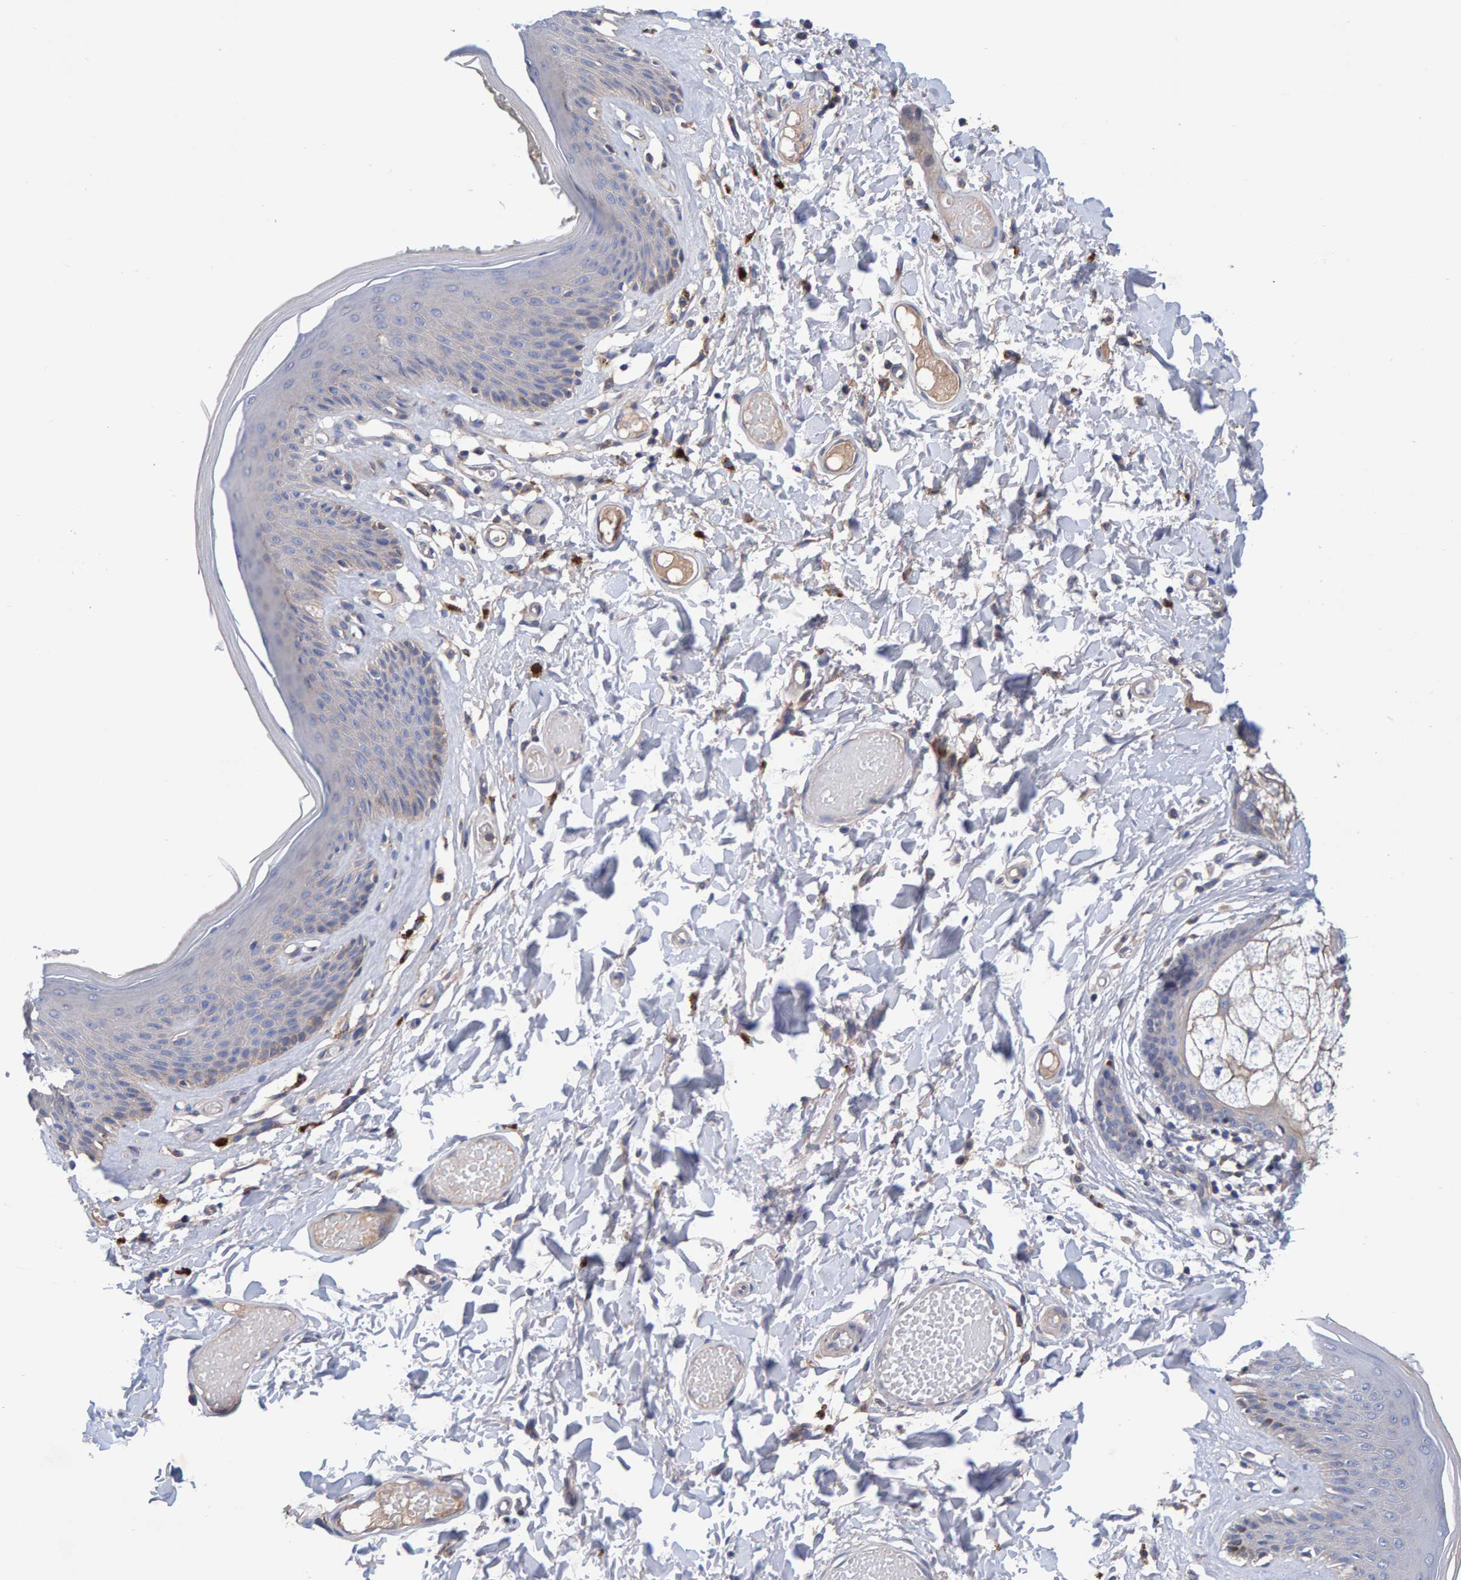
{"staining": {"intensity": "moderate", "quantity": "<25%", "location": "cytoplasmic/membranous"}, "tissue": "skin", "cell_type": "Epidermal cells", "image_type": "normal", "snomed": [{"axis": "morphology", "description": "Normal tissue, NOS"}, {"axis": "topography", "description": "Vulva"}], "caption": "DAB immunohistochemical staining of unremarkable human skin reveals moderate cytoplasmic/membranous protein expression in about <25% of epidermal cells.", "gene": "EFR3A", "patient": {"sex": "female", "age": 73}}